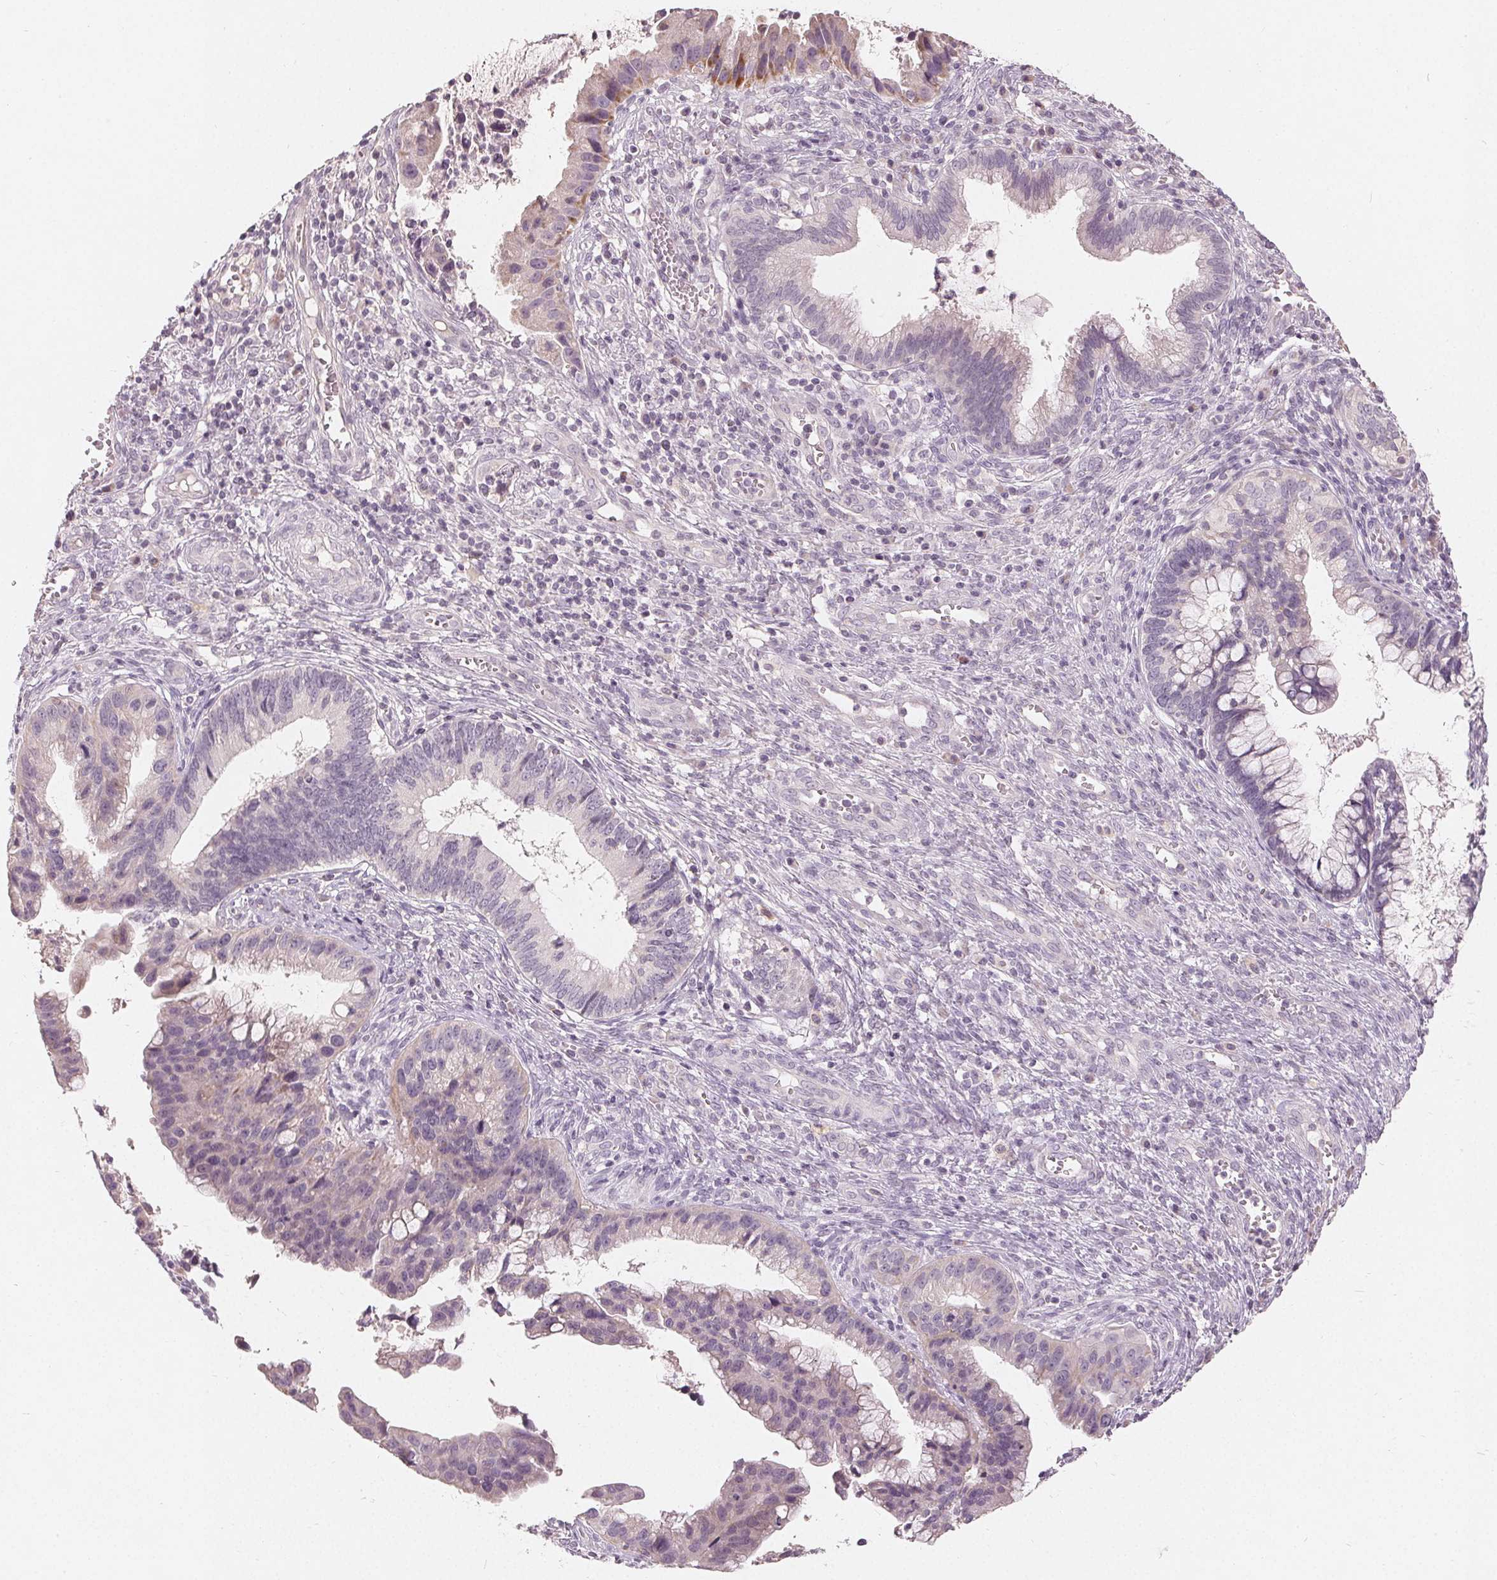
{"staining": {"intensity": "weak", "quantity": "<25%", "location": "cytoplasmic/membranous"}, "tissue": "cervical cancer", "cell_type": "Tumor cells", "image_type": "cancer", "snomed": [{"axis": "morphology", "description": "Adenocarcinoma, NOS"}, {"axis": "topography", "description": "Cervix"}], "caption": "The photomicrograph displays no significant staining in tumor cells of adenocarcinoma (cervical).", "gene": "TRIM60", "patient": {"sex": "female", "age": 34}}